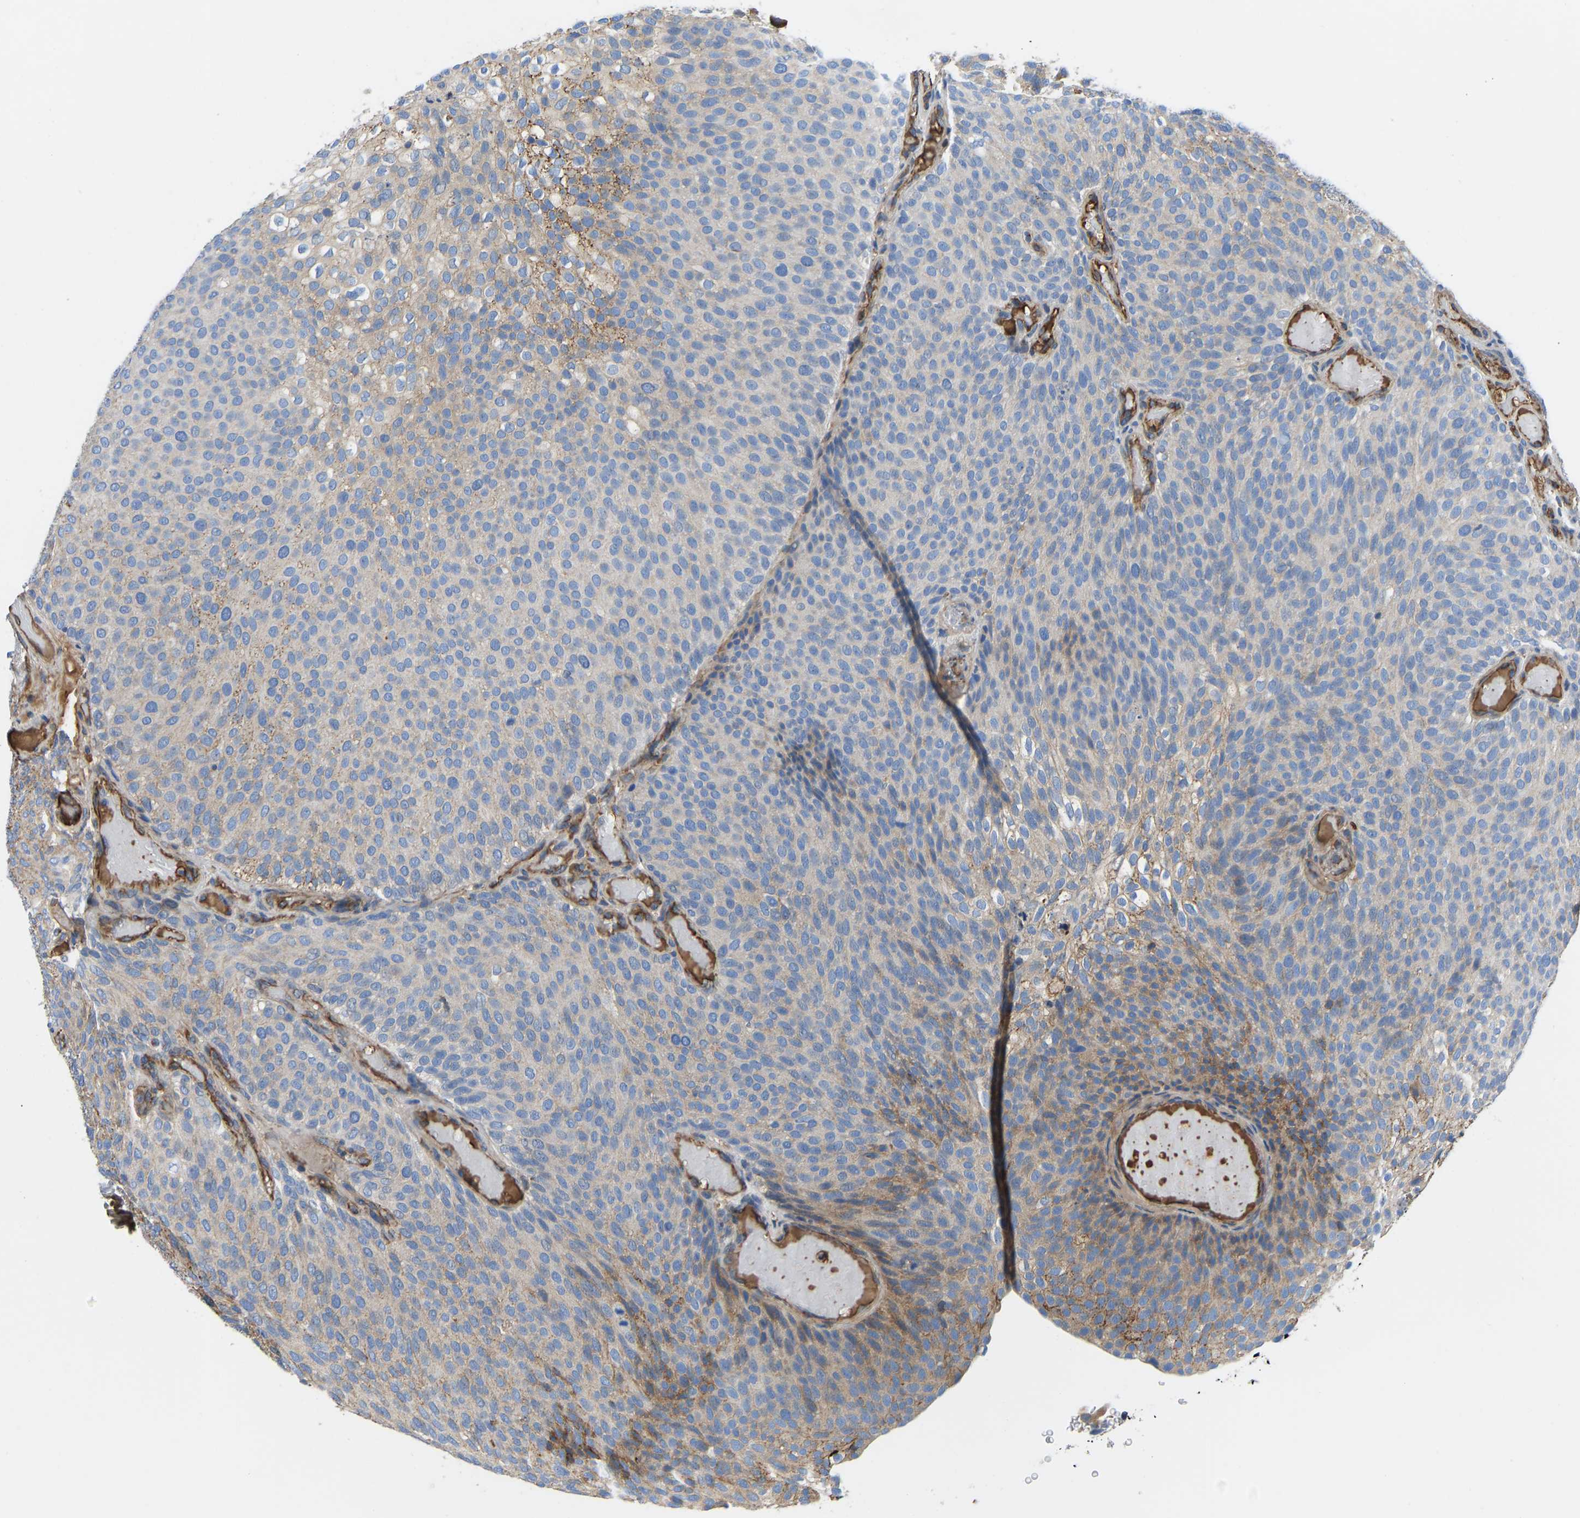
{"staining": {"intensity": "moderate", "quantity": "<25%", "location": "cytoplasmic/membranous"}, "tissue": "urothelial cancer", "cell_type": "Tumor cells", "image_type": "cancer", "snomed": [{"axis": "morphology", "description": "Urothelial carcinoma, Low grade"}, {"axis": "topography", "description": "Urinary bladder"}], "caption": "Immunohistochemical staining of human urothelial carcinoma (low-grade) demonstrates moderate cytoplasmic/membranous protein positivity in about <25% of tumor cells.", "gene": "HSPG2", "patient": {"sex": "male", "age": 78}}